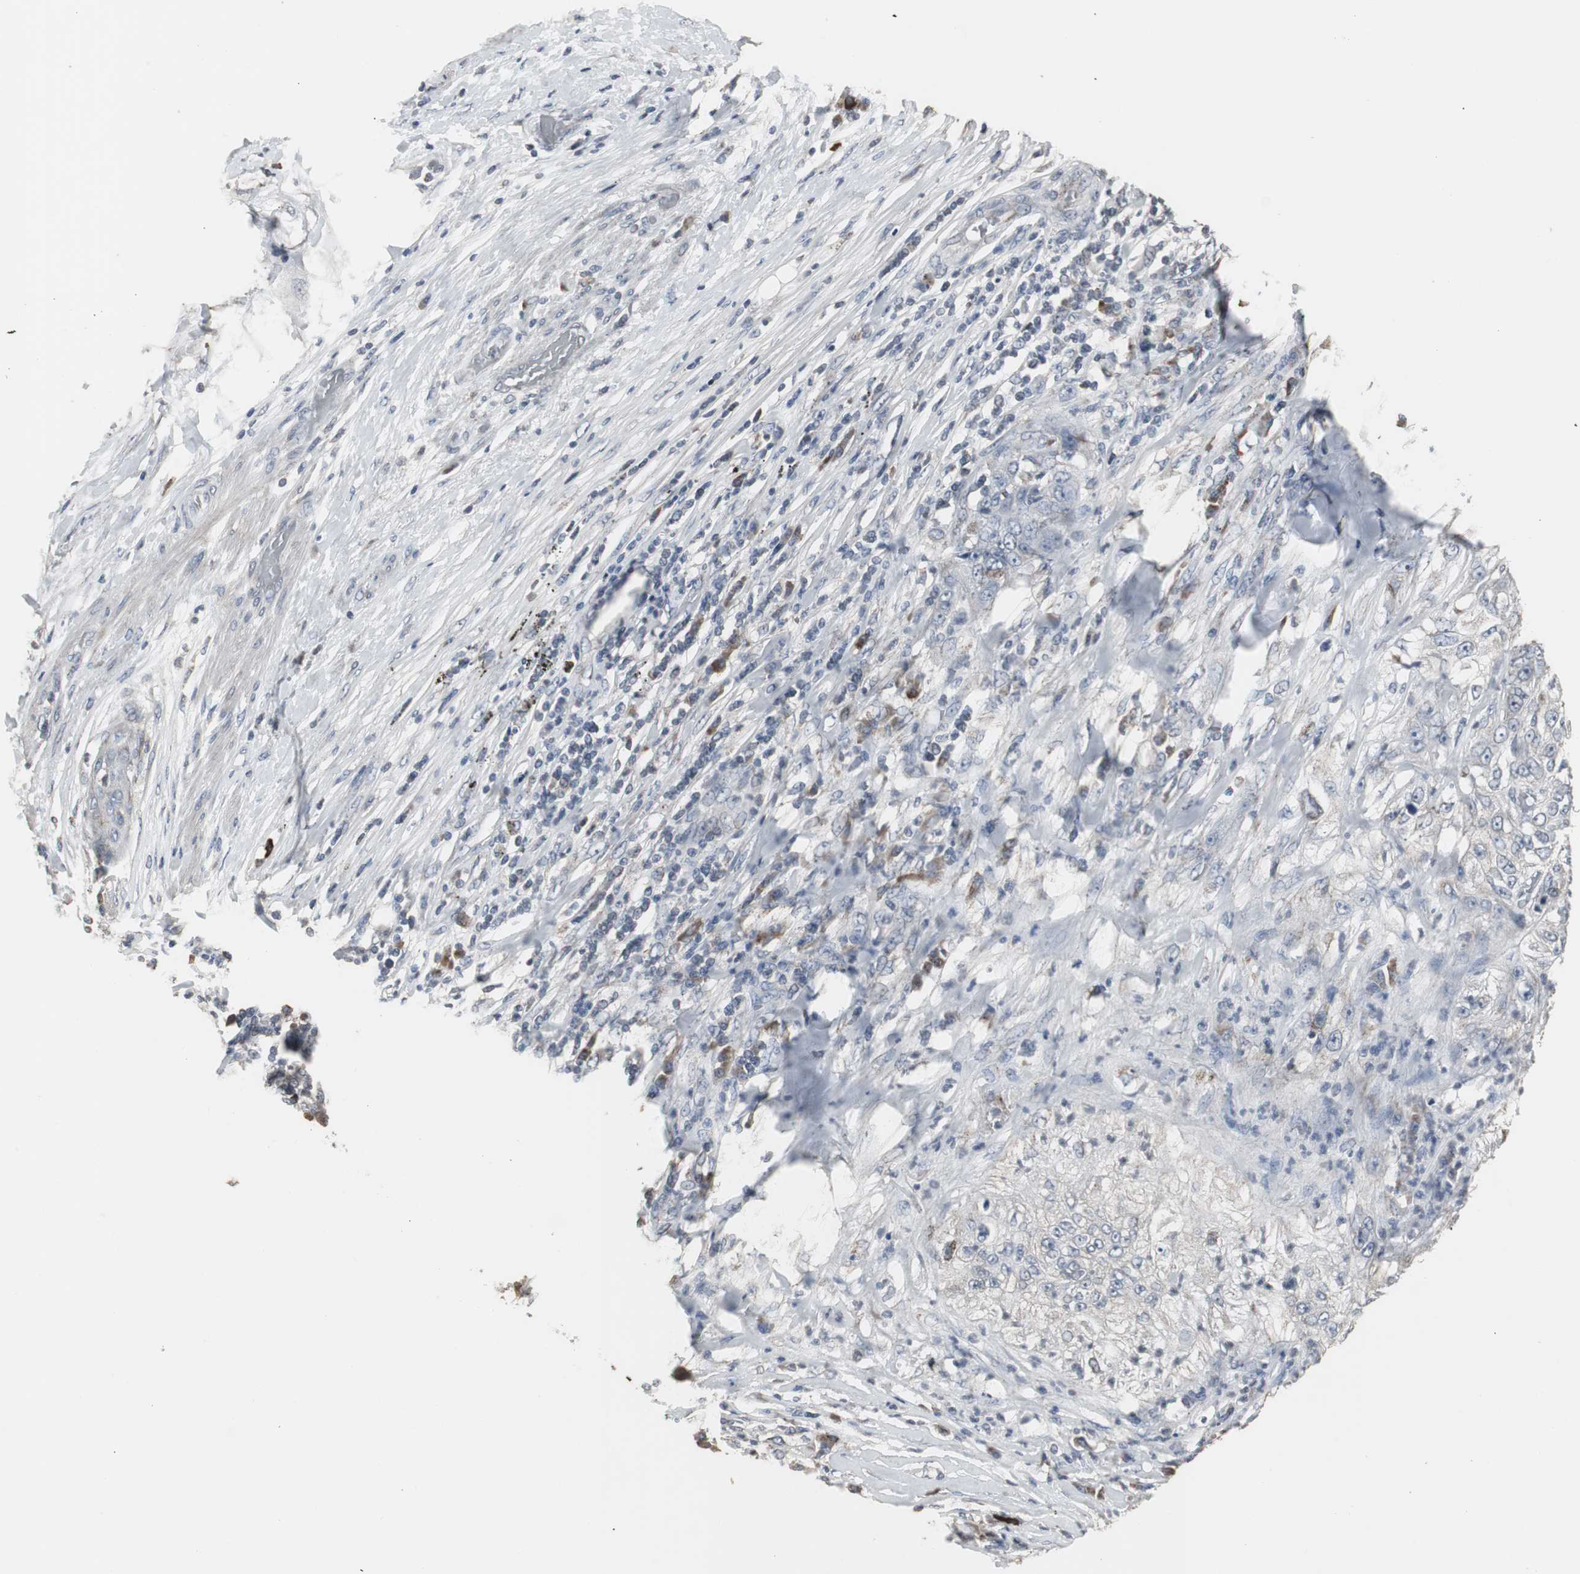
{"staining": {"intensity": "negative", "quantity": "none", "location": "none"}, "tissue": "lung cancer", "cell_type": "Tumor cells", "image_type": "cancer", "snomed": [{"axis": "morphology", "description": "Inflammation, NOS"}, {"axis": "morphology", "description": "Squamous cell carcinoma, NOS"}, {"axis": "topography", "description": "Lymph node"}, {"axis": "topography", "description": "Soft tissue"}, {"axis": "topography", "description": "Lung"}], "caption": "Image shows no significant protein staining in tumor cells of squamous cell carcinoma (lung).", "gene": "ACAA1", "patient": {"sex": "male", "age": 66}}